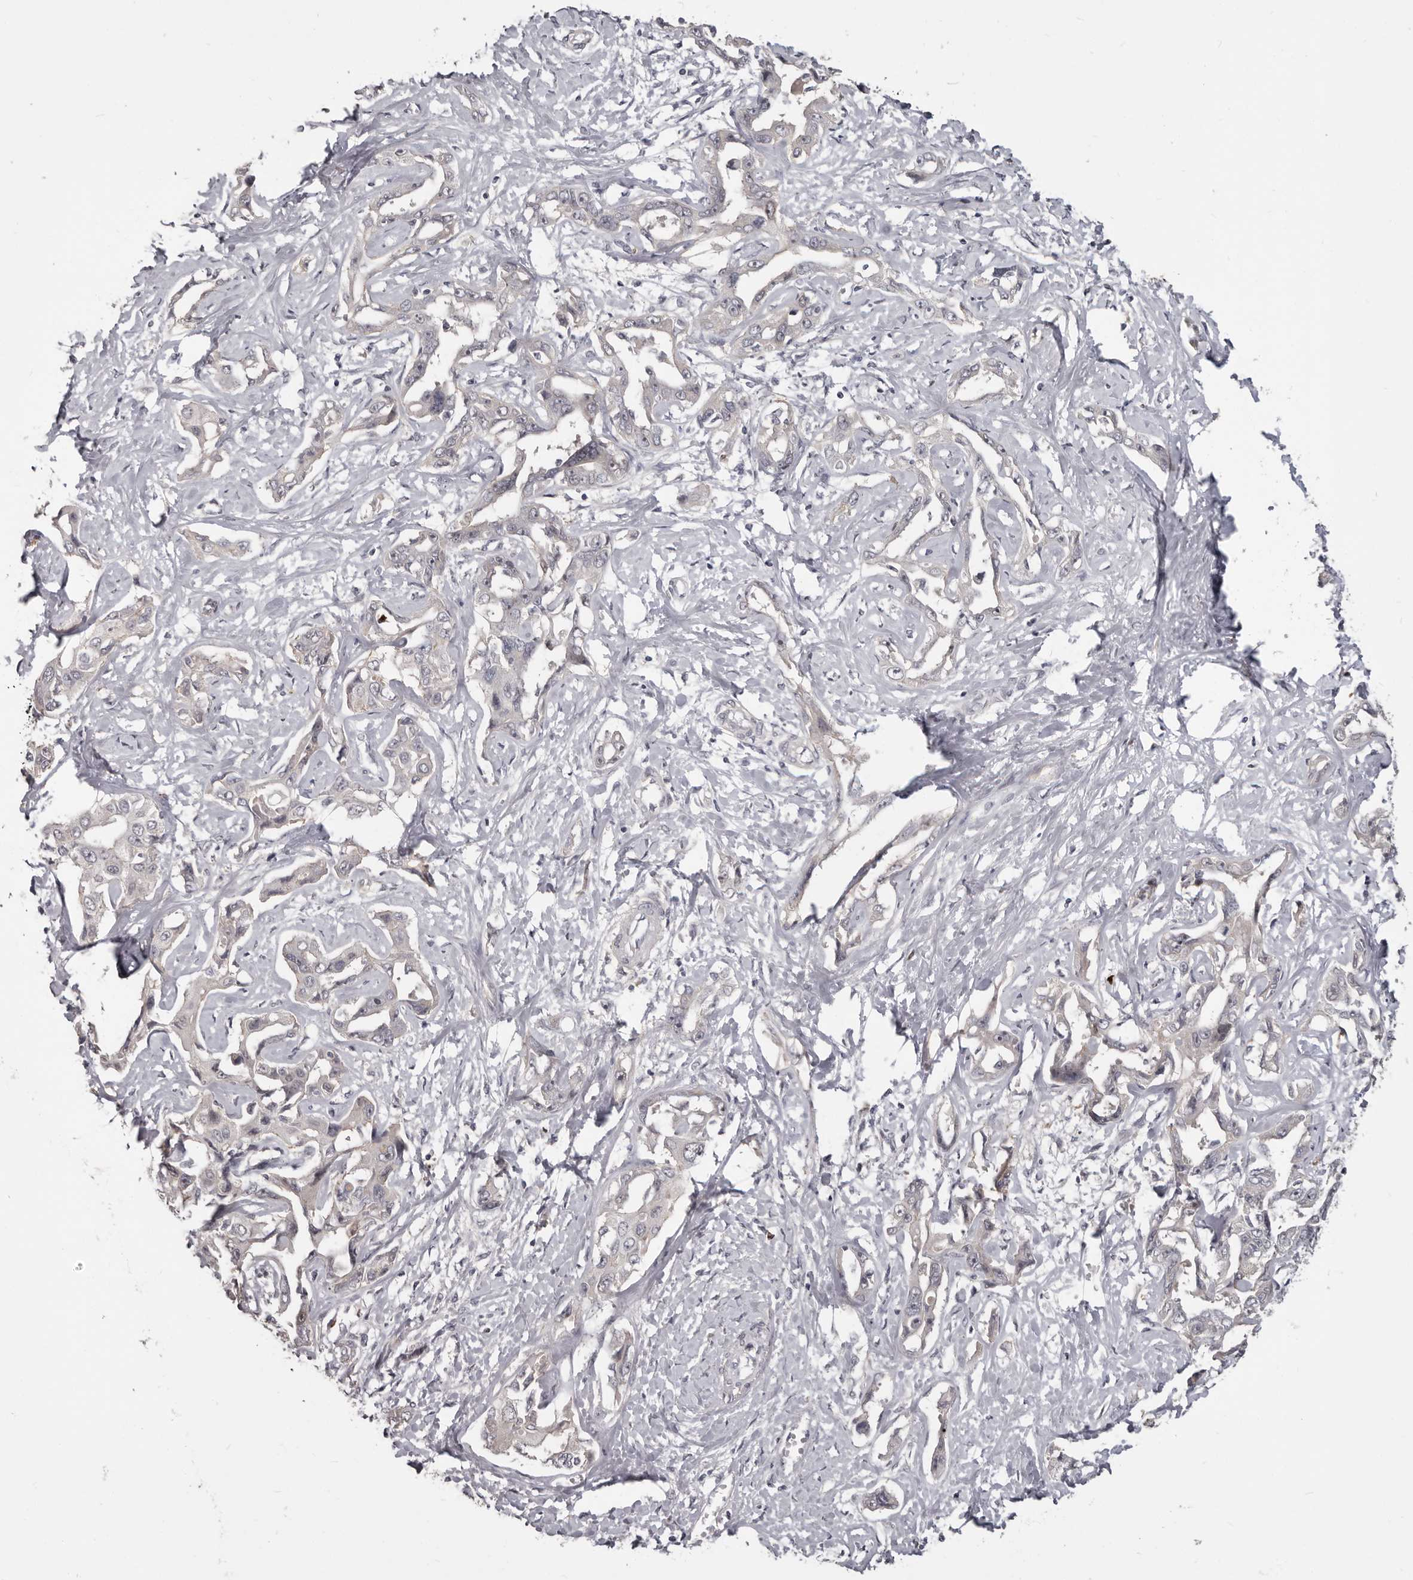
{"staining": {"intensity": "negative", "quantity": "none", "location": "none"}, "tissue": "liver cancer", "cell_type": "Tumor cells", "image_type": "cancer", "snomed": [{"axis": "morphology", "description": "Cholangiocarcinoma"}, {"axis": "topography", "description": "Liver"}], "caption": "Immunohistochemistry (IHC) photomicrograph of neoplastic tissue: liver cancer stained with DAB displays no significant protein positivity in tumor cells. The staining was performed using DAB (3,3'-diaminobenzidine) to visualize the protein expression in brown, while the nuclei were stained in blue with hematoxylin (Magnification: 20x).", "gene": "GPR157", "patient": {"sex": "male", "age": 59}}